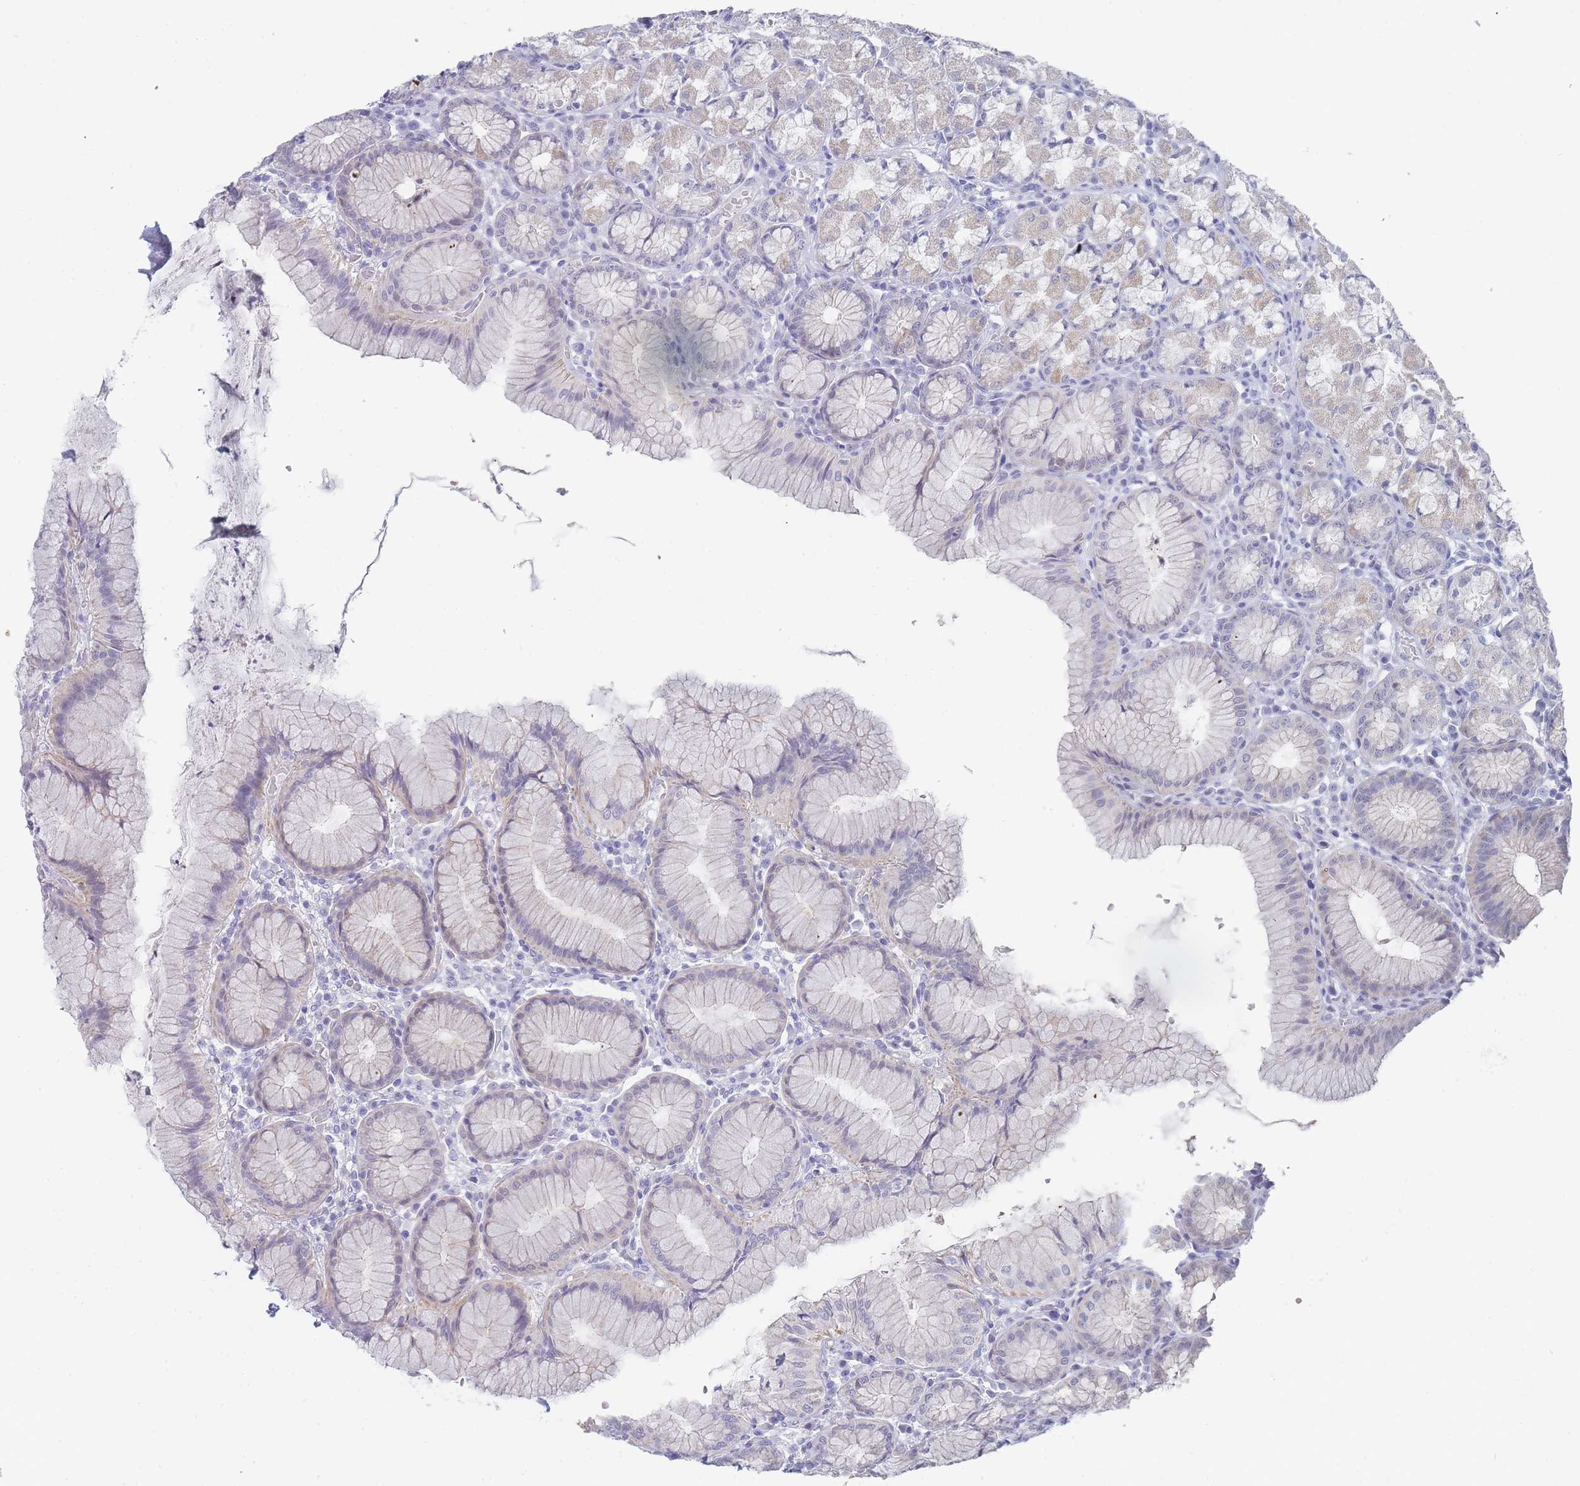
{"staining": {"intensity": "weak", "quantity": "25%-75%", "location": "cytoplasmic/membranous"}, "tissue": "stomach", "cell_type": "Glandular cells", "image_type": "normal", "snomed": [{"axis": "morphology", "description": "Normal tissue, NOS"}, {"axis": "topography", "description": "Stomach"}], "caption": "Glandular cells display low levels of weak cytoplasmic/membranous positivity in approximately 25%-75% of cells in unremarkable stomach. (Stains: DAB (3,3'-diaminobenzidine) in brown, nuclei in blue, Microscopy: brightfield microscopy at high magnification).", "gene": "IMPG1", "patient": {"sex": "male", "age": 55}}